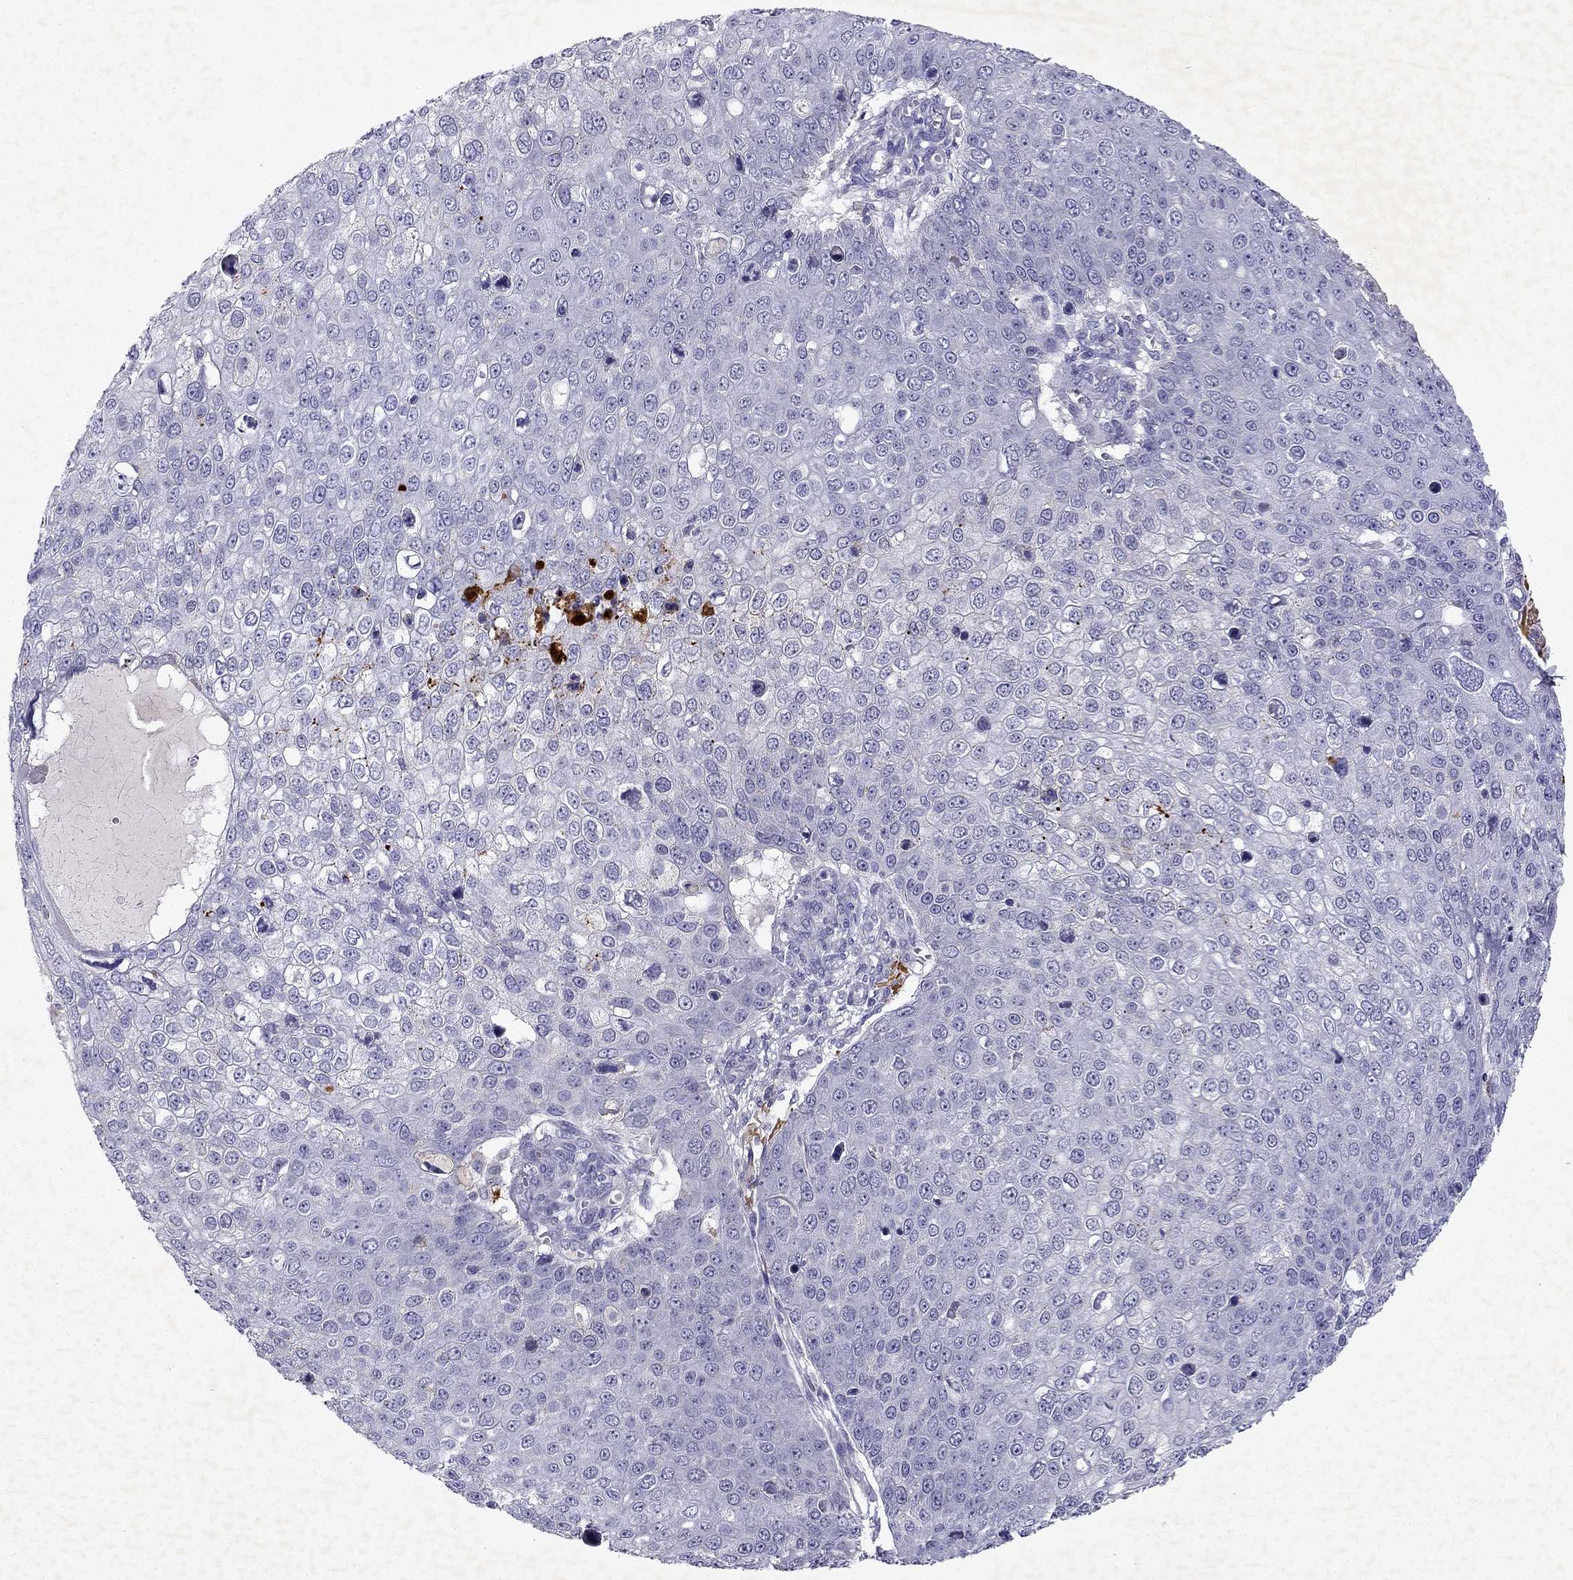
{"staining": {"intensity": "negative", "quantity": "none", "location": "none"}, "tissue": "skin cancer", "cell_type": "Tumor cells", "image_type": "cancer", "snomed": [{"axis": "morphology", "description": "Squamous cell carcinoma, NOS"}, {"axis": "topography", "description": "Skin"}], "caption": "There is no significant positivity in tumor cells of skin cancer (squamous cell carcinoma).", "gene": "SLC6A4", "patient": {"sex": "male", "age": 71}}